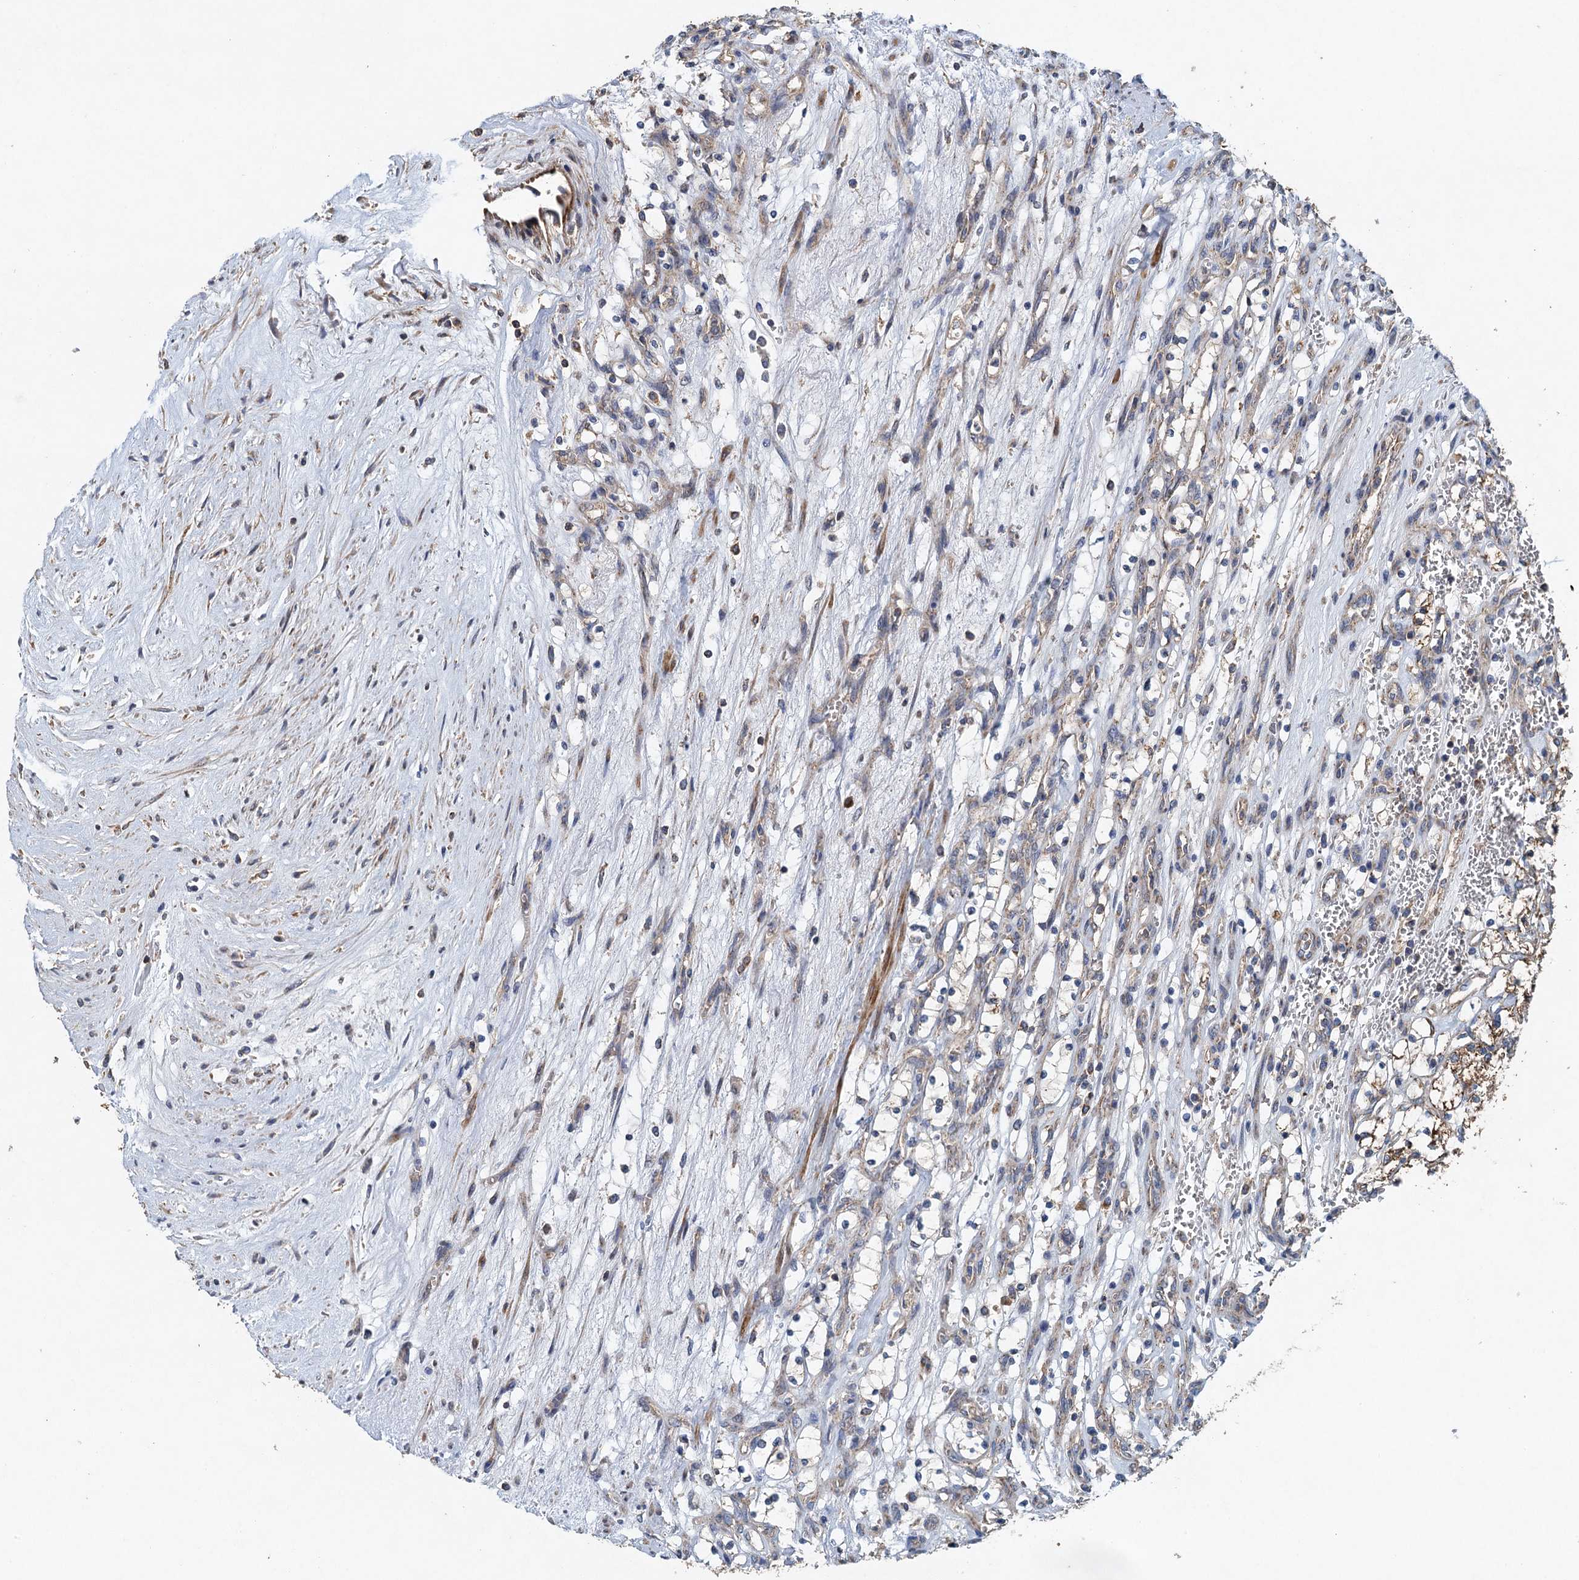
{"staining": {"intensity": "negative", "quantity": "none", "location": "none"}, "tissue": "renal cancer", "cell_type": "Tumor cells", "image_type": "cancer", "snomed": [{"axis": "morphology", "description": "Adenocarcinoma, NOS"}, {"axis": "topography", "description": "Kidney"}], "caption": "Immunohistochemistry (IHC) of renal cancer exhibits no expression in tumor cells. (DAB immunohistochemistry (IHC), high magnification).", "gene": "BCS1L", "patient": {"sex": "female", "age": 69}}